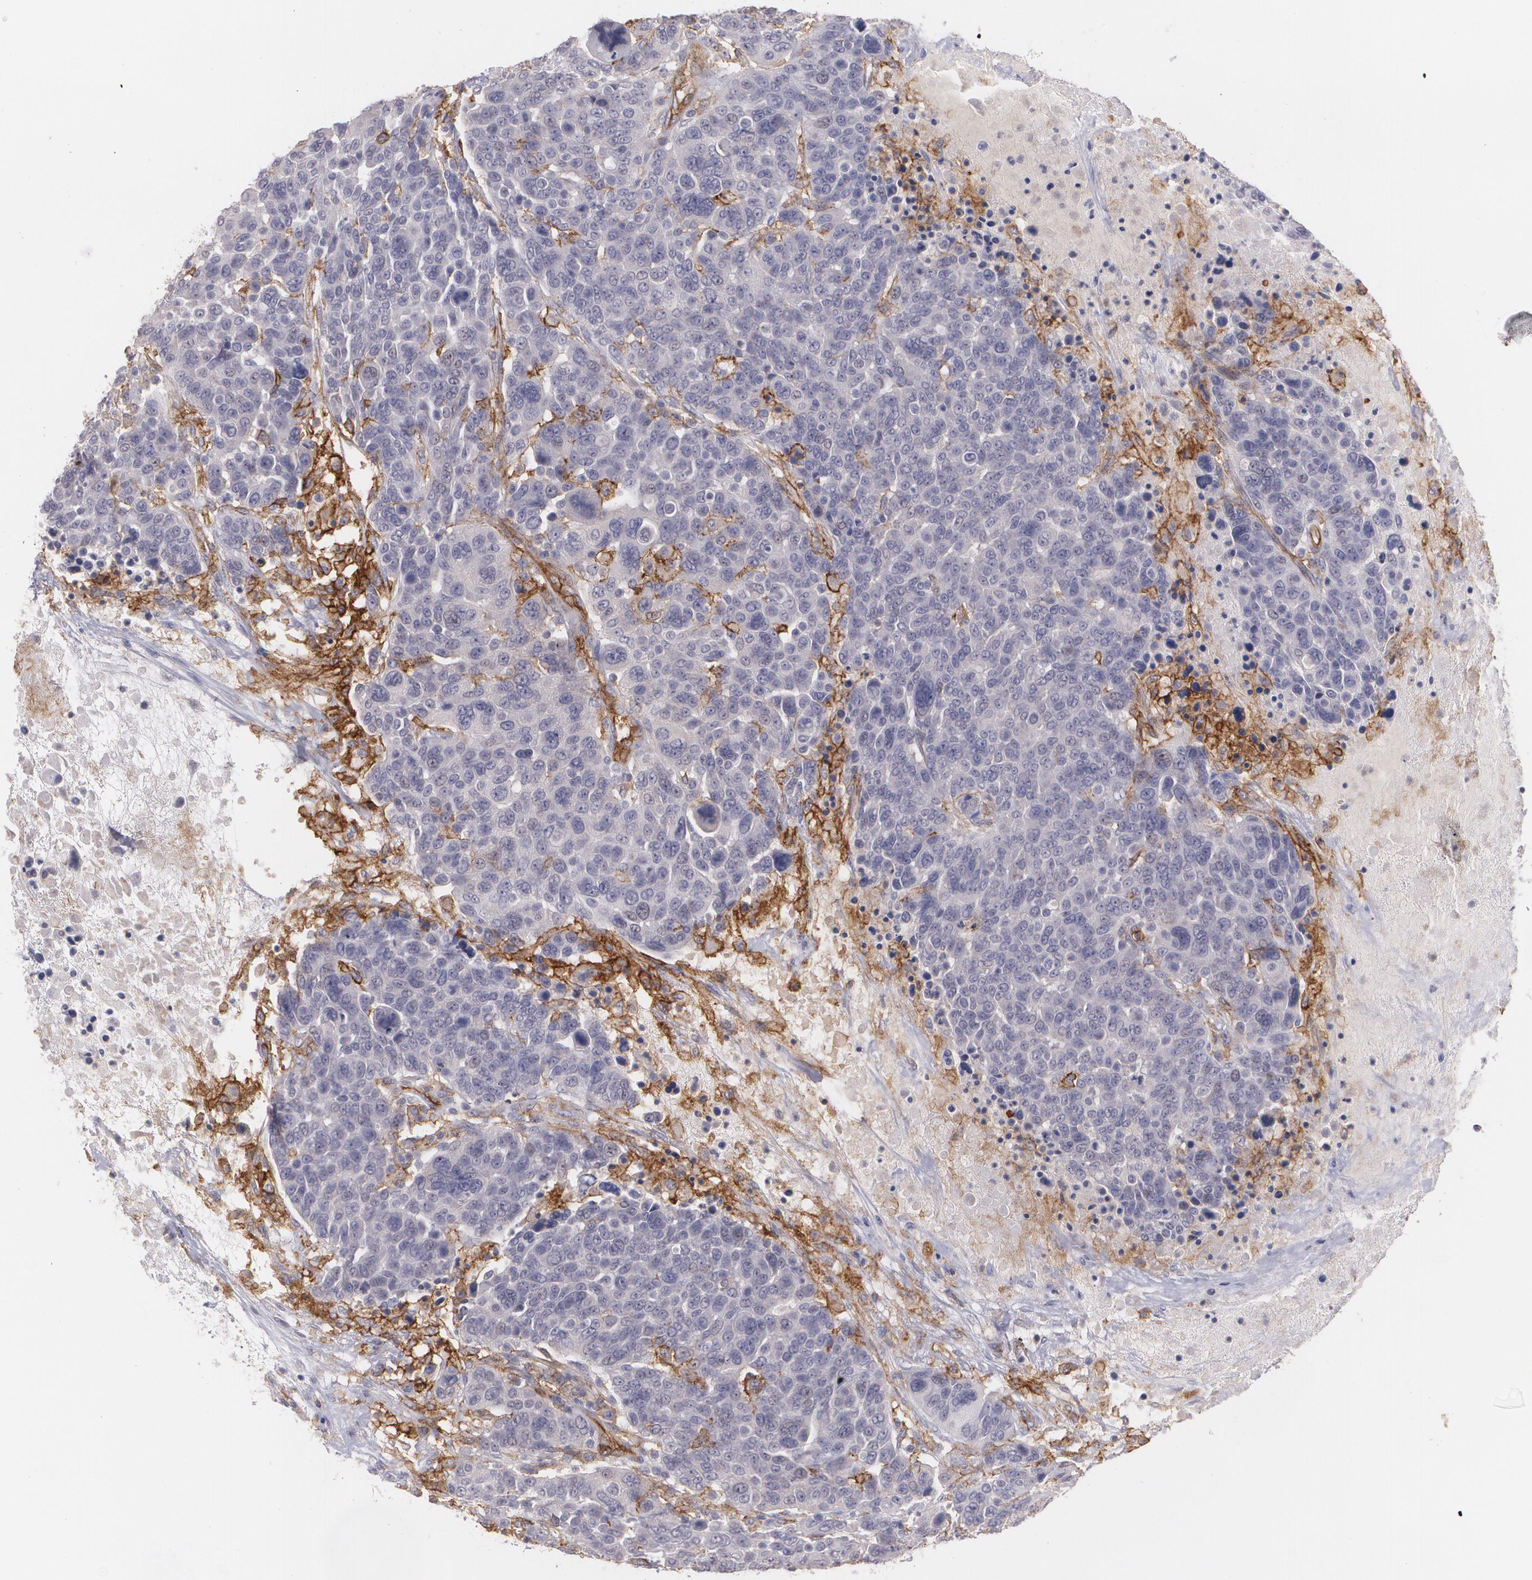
{"staining": {"intensity": "negative", "quantity": "none", "location": "none"}, "tissue": "breast cancer", "cell_type": "Tumor cells", "image_type": "cancer", "snomed": [{"axis": "morphology", "description": "Duct carcinoma"}, {"axis": "topography", "description": "Breast"}], "caption": "Tumor cells are negative for brown protein staining in breast intraductal carcinoma.", "gene": "ACE", "patient": {"sex": "female", "age": 37}}